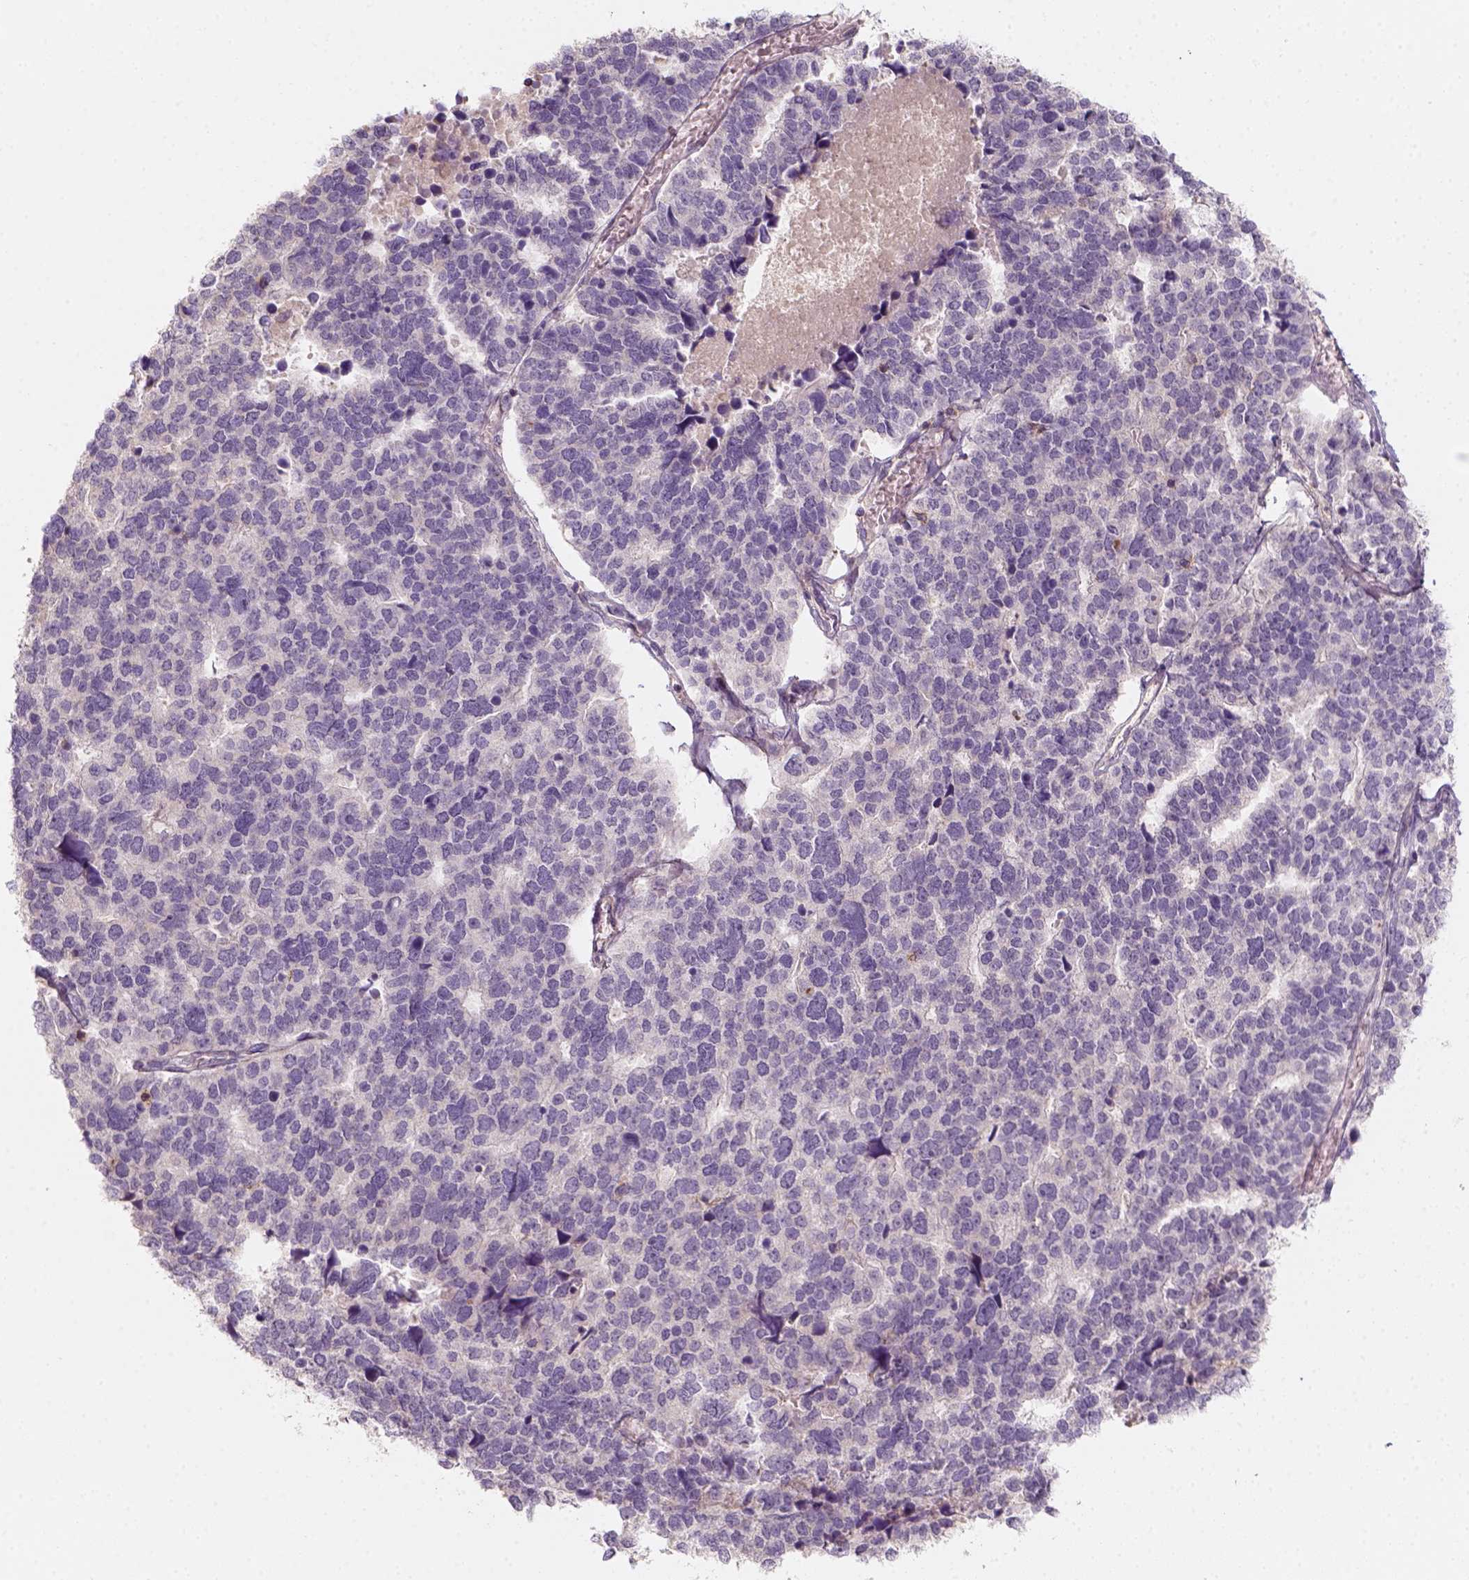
{"staining": {"intensity": "negative", "quantity": "none", "location": "none"}, "tissue": "stomach cancer", "cell_type": "Tumor cells", "image_type": "cancer", "snomed": [{"axis": "morphology", "description": "Adenocarcinoma, NOS"}, {"axis": "topography", "description": "Stomach"}], "caption": "Tumor cells show no significant staining in stomach cancer. Nuclei are stained in blue.", "gene": "AQP9", "patient": {"sex": "male", "age": 69}}